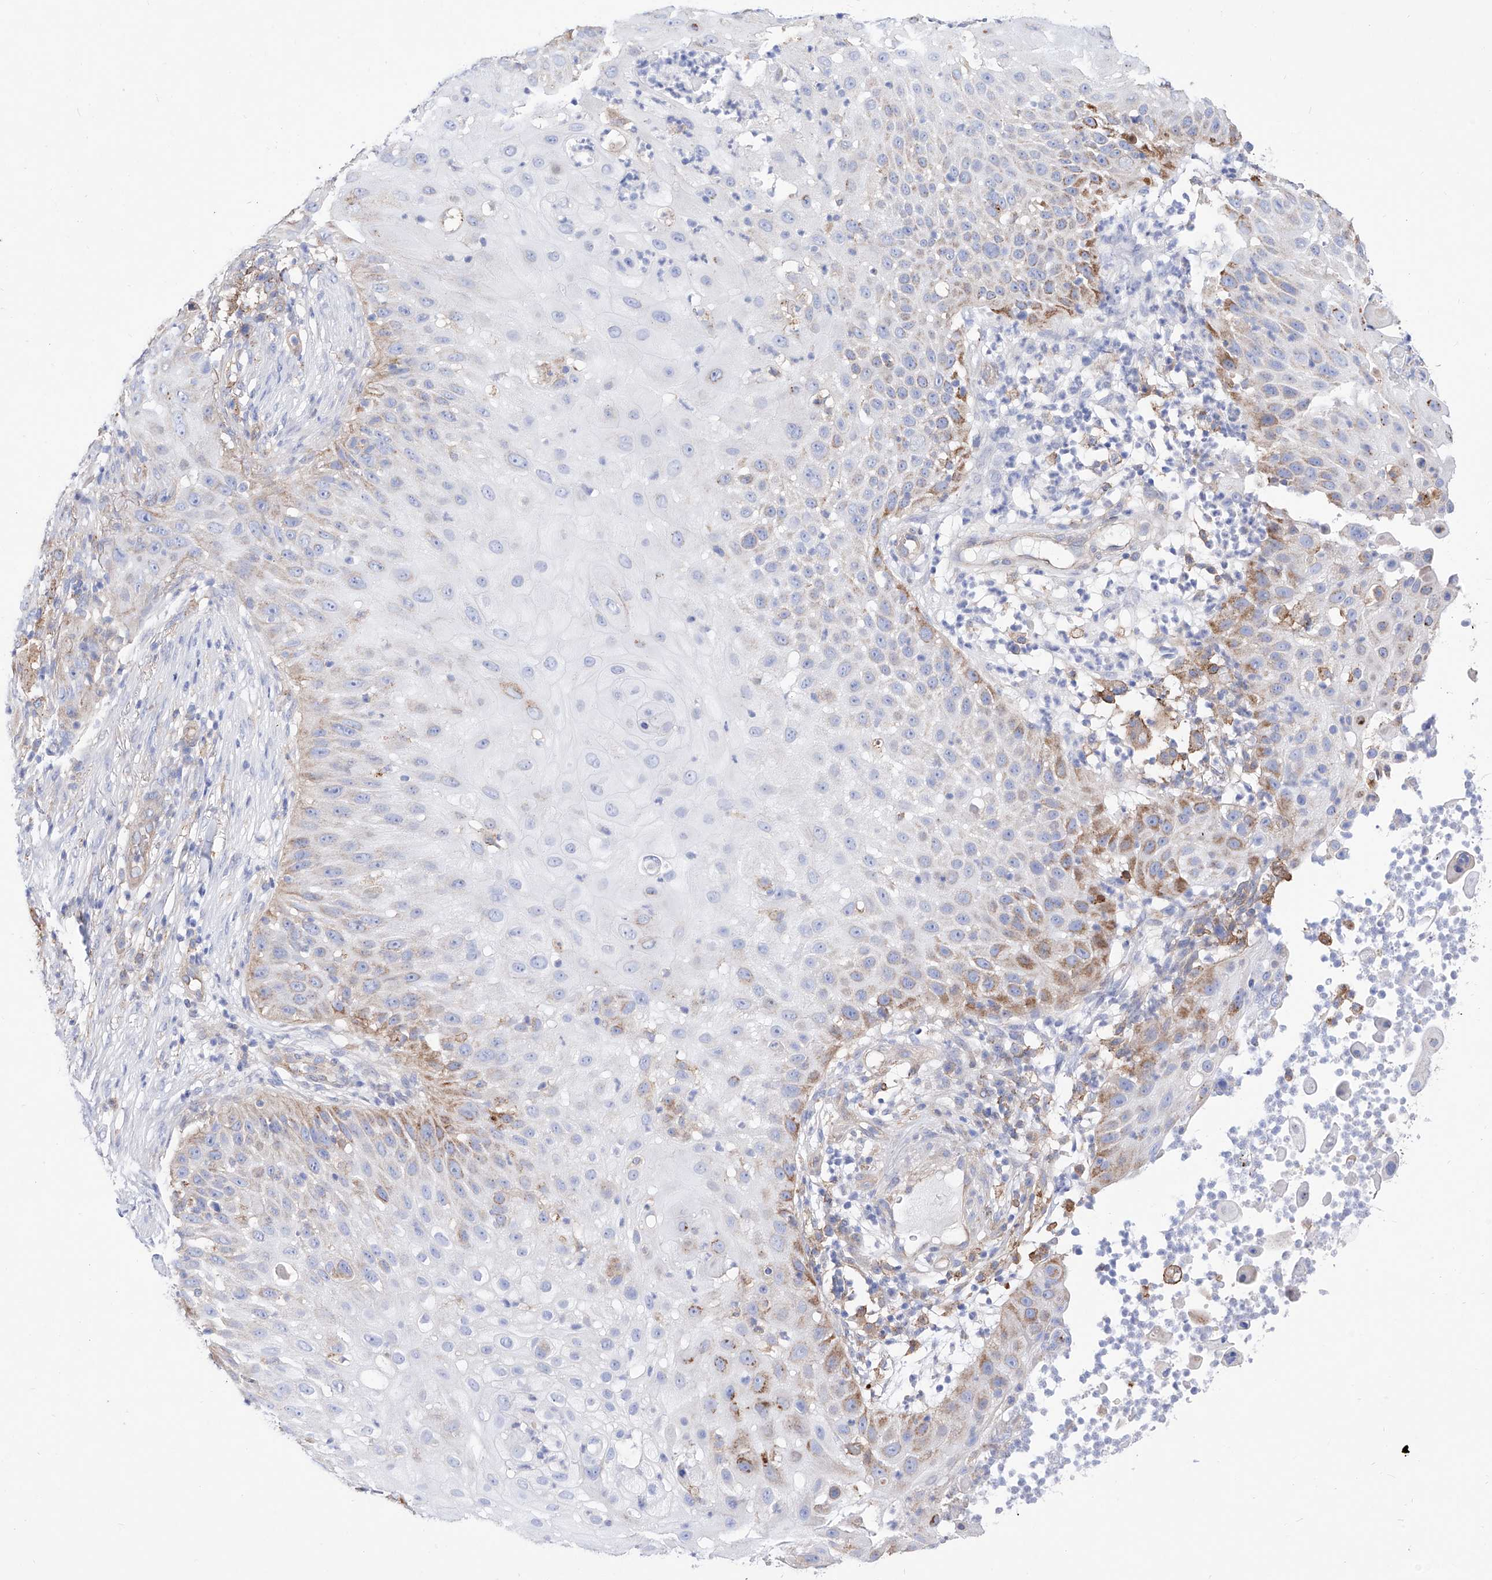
{"staining": {"intensity": "moderate", "quantity": "<25%", "location": "cytoplasmic/membranous"}, "tissue": "skin cancer", "cell_type": "Tumor cells", "image_type": "cancer", "snomed": [{"axis": "morphology", "description": "Squamous cell carcinoma, NOS"}, {"axis": "topography", "description": "Skin"}], "caption": "Immunohistochemical staining of skin cancer reveals moderate cytoplasmic/membranous protein expression in approximately <25% of tumor cells.", "gene": "ZNF653", "patient": {"sex": "female", "age": 44}}